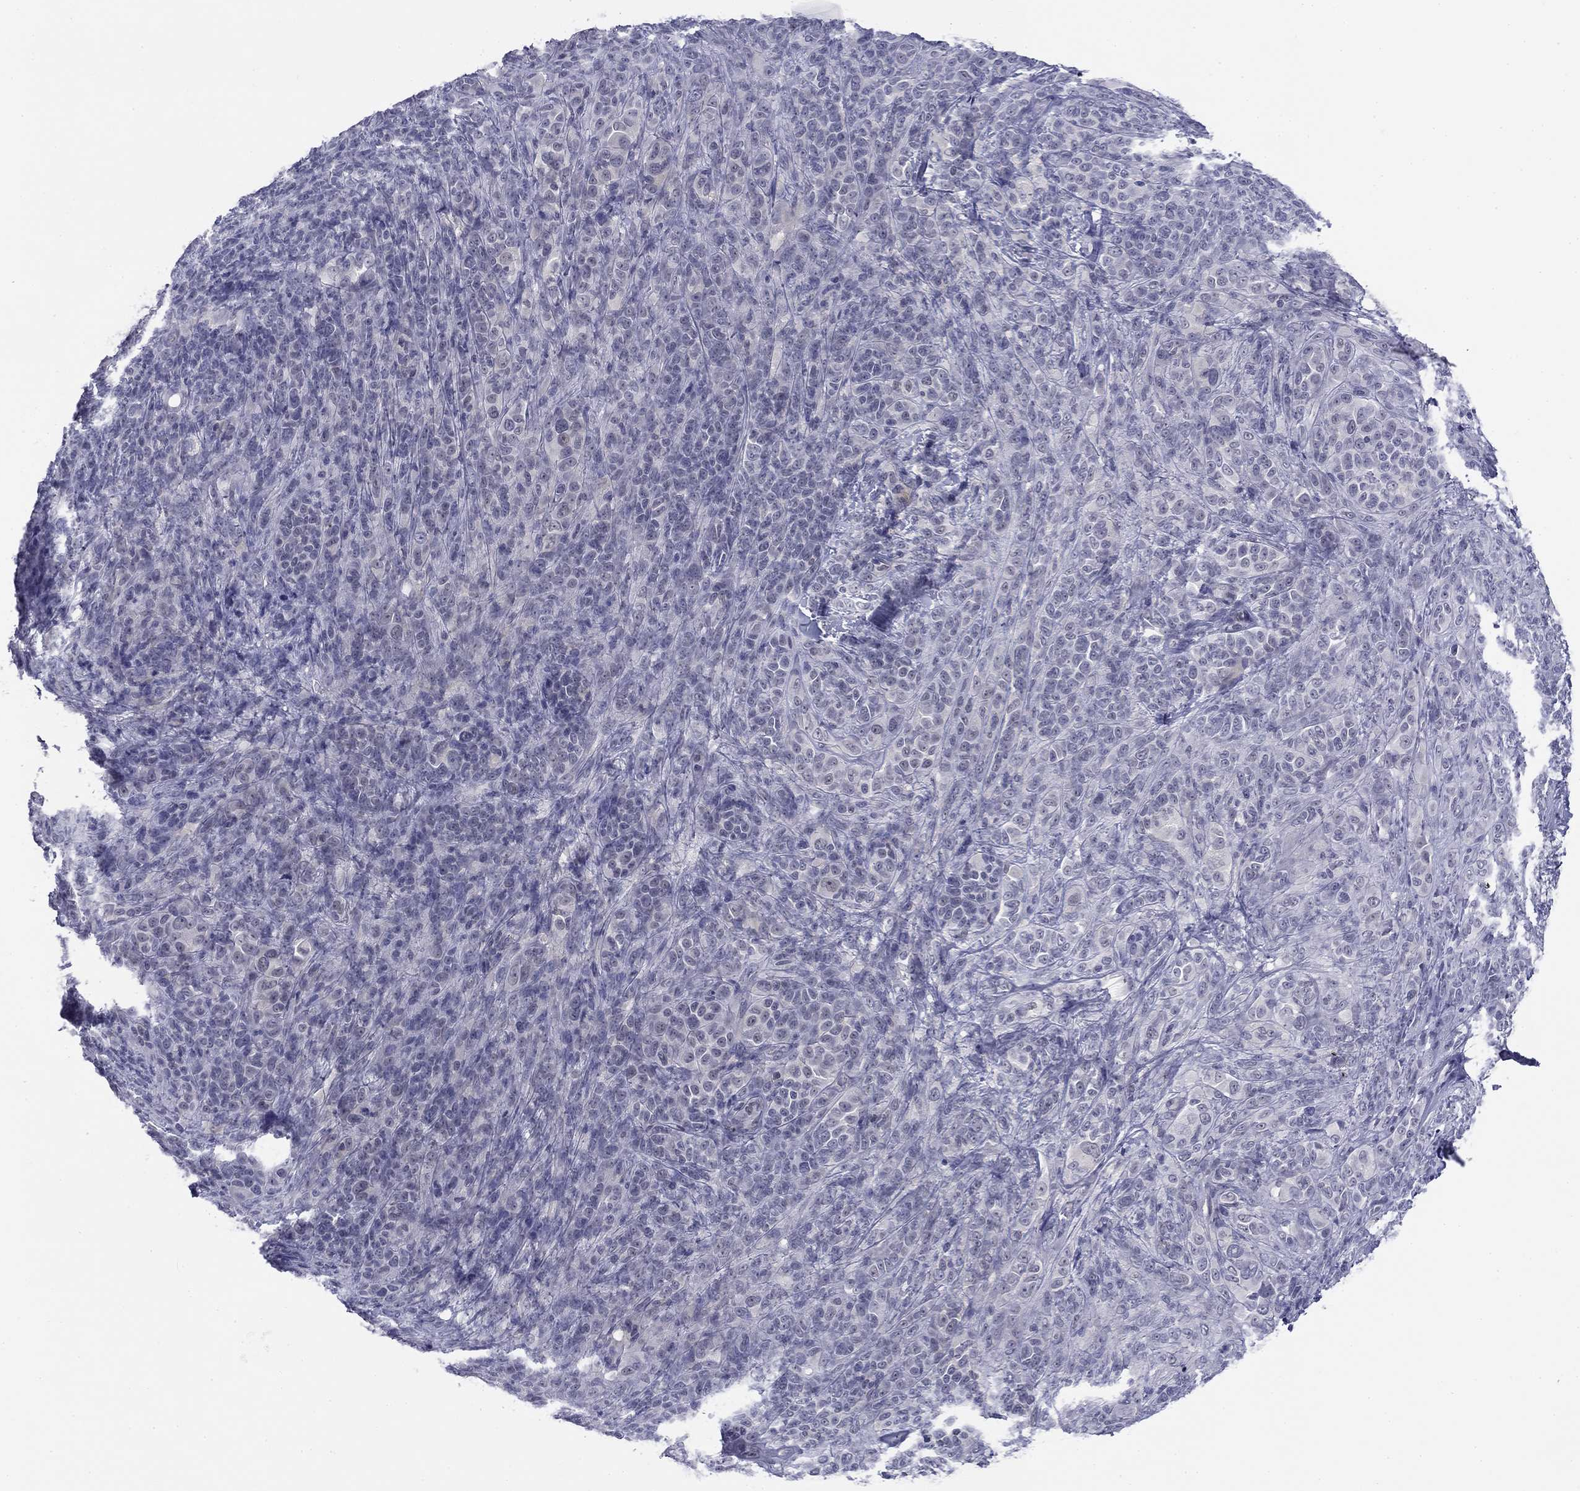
{"staining": {"intensity": "negative", "quantity": "none", "location": "none"}, "tissue": "melanoma", "cell_type": "Tumor cells", "image_type": "cancer", "snomed": [{"axis": "morphology", "description": "Malignant melanoma, NOS"}, {"axis": "topography", "description": "Skin"}], "caption": "Protein analysis of malignant melanoma reveals no significant positivity in tumor cells.", "gene": "TIGD4", "patient": {"sex": "female", "age": 87}}